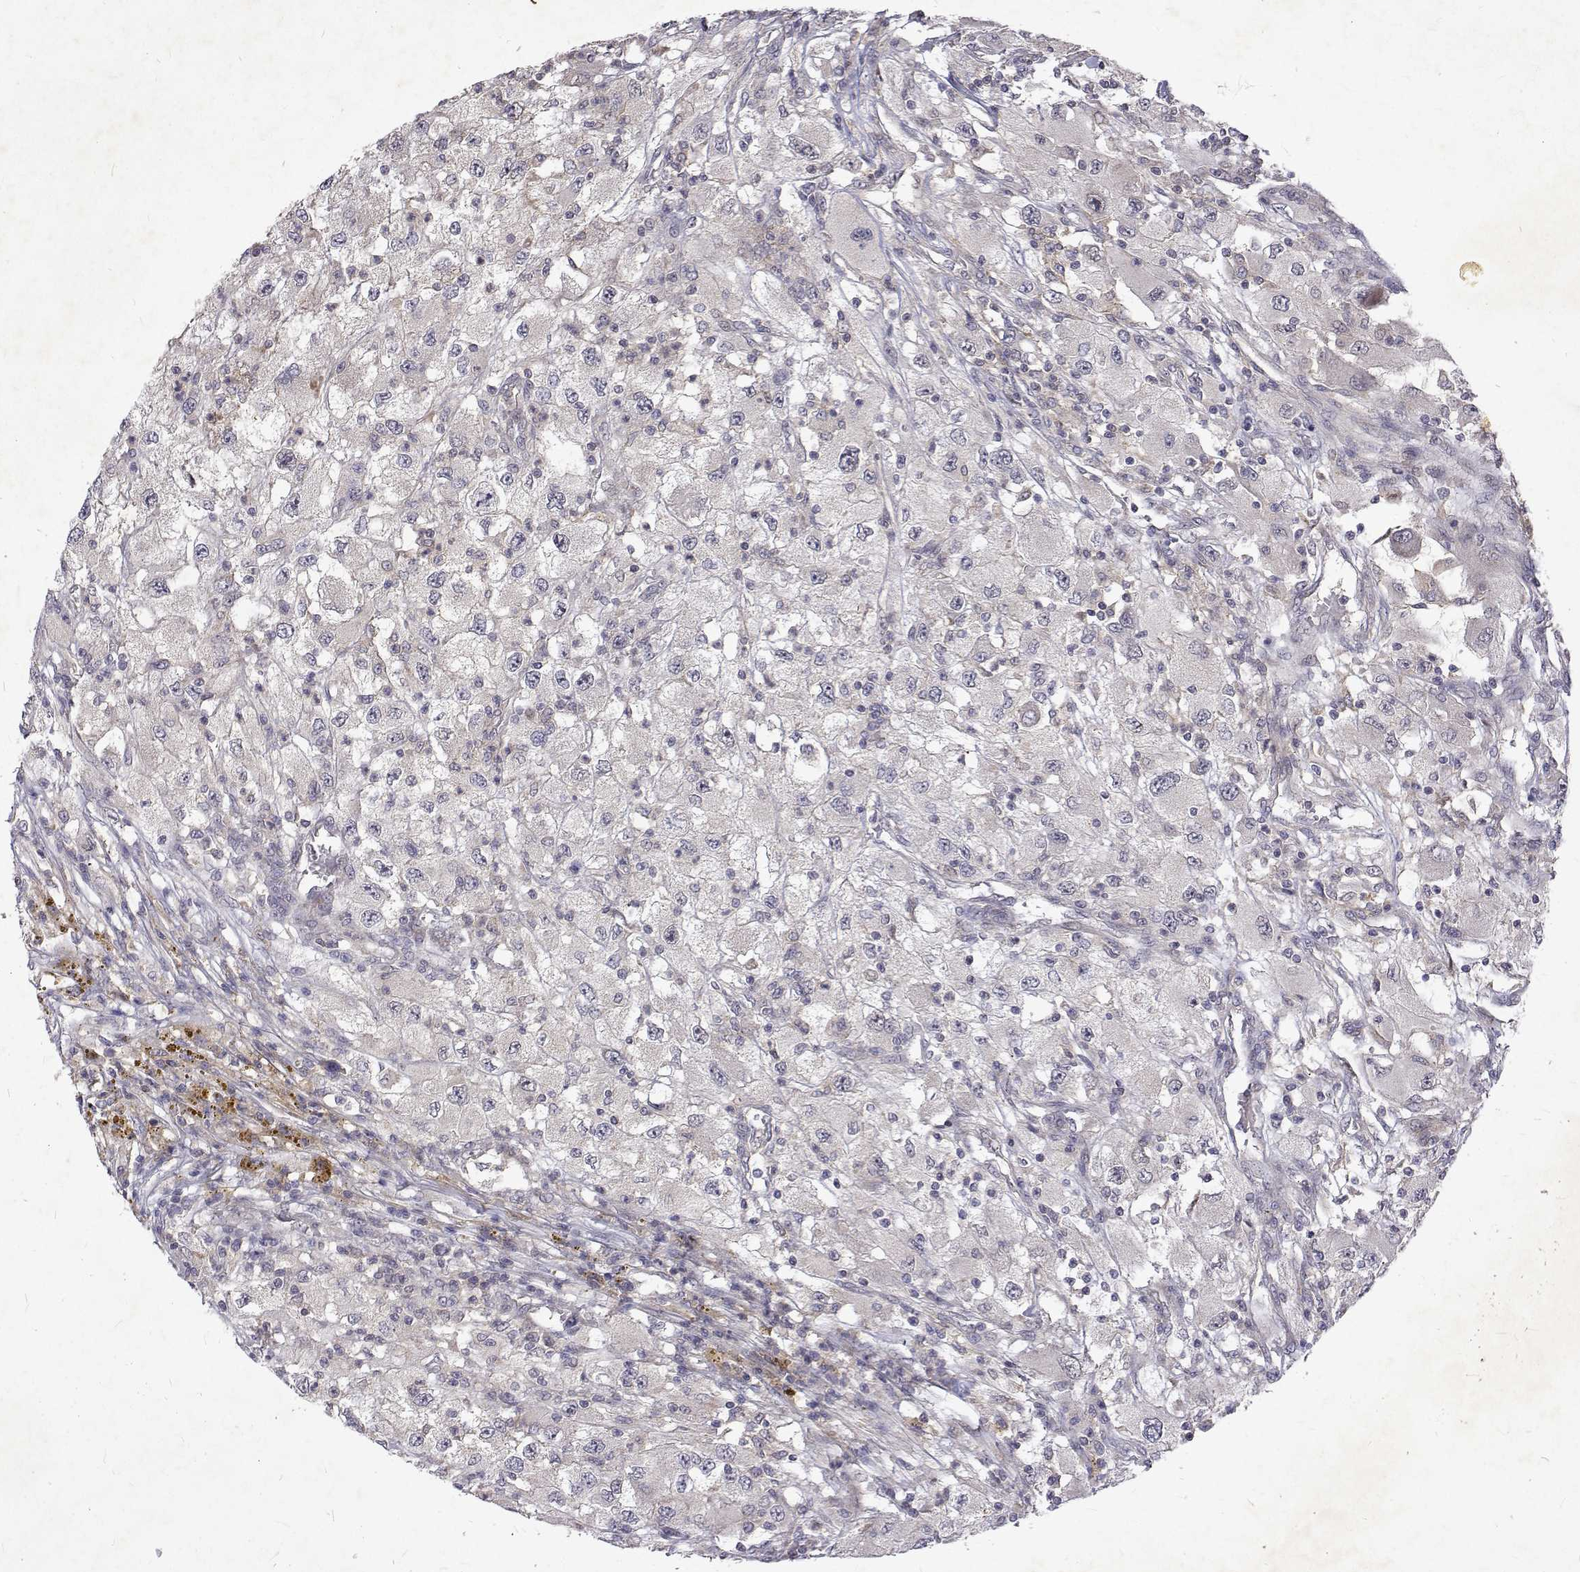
{"staining": {"intensity": "negative", "quantity": "none", "location": "none"}, "tissue": "renal cancer", "cell_type": "Tumor cells", "image_type": "cancer", "snomed": [{"axis": "morphology", "description": "Adenocarcinoma, NOS"}, {"axis": "topography", "description": "Kidney"}], "caption": "Image shows no protein staining in tumor cells of renal adenocarcinoma tissue.", "gene": "ALKBH8", "patient": {"sex": "female", "age": 67}}